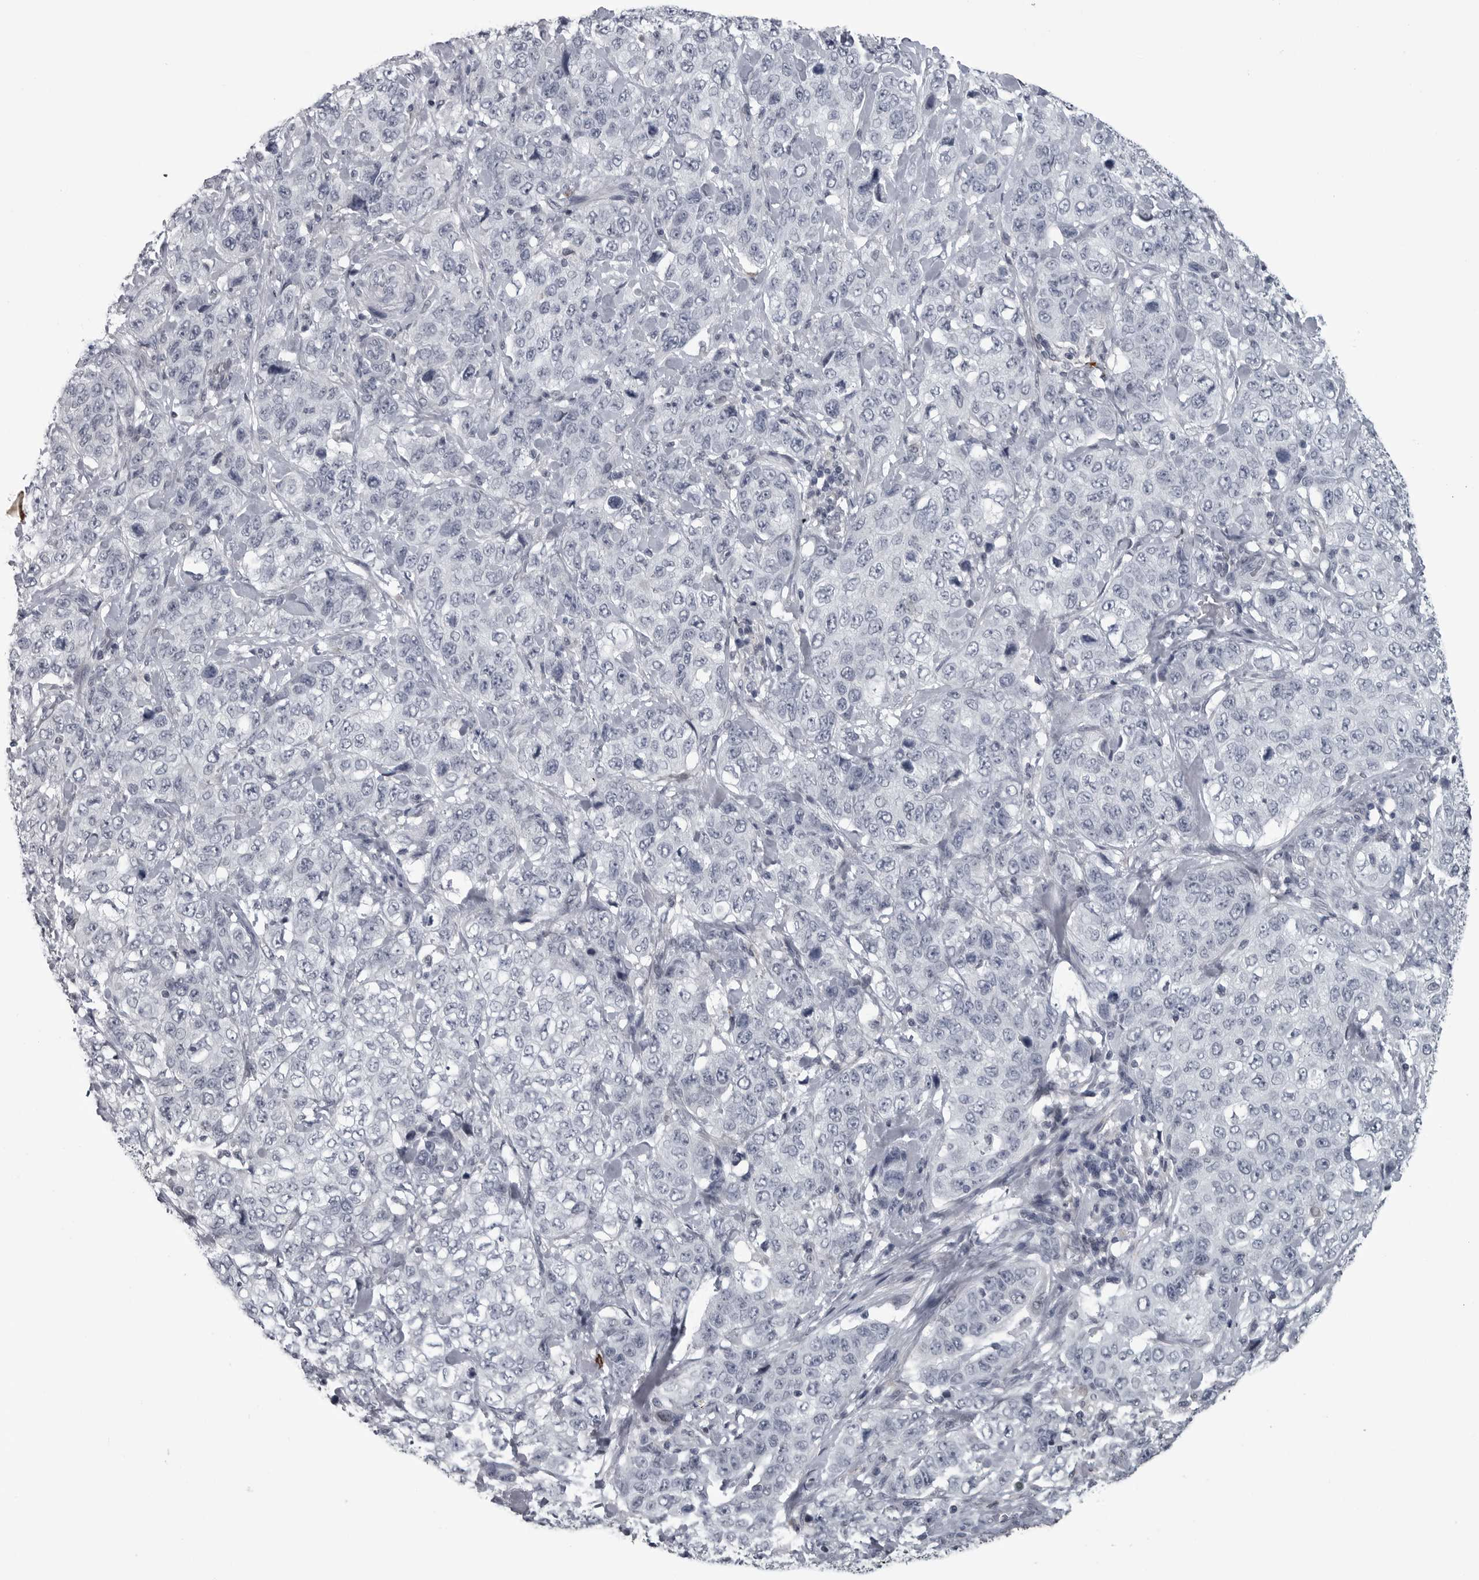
{"staining": {"intensity": "negative", "quantity": "none", "location": "none"}, "tissue": "stomach cancer", "cell_type": "Tumor cells", "image_type": "cancer", "snomed": [{"axis": "morphology", "description": "Adenocarcinoma, NOS"}, {"axis": "topography", "description": "Stomach"}], "caption": "Tumor cells are negative for protein expression in human stomach adenocarcinoma.", "gene": "LYSMD1", "patient": {"sex": "male", "age": 48}}